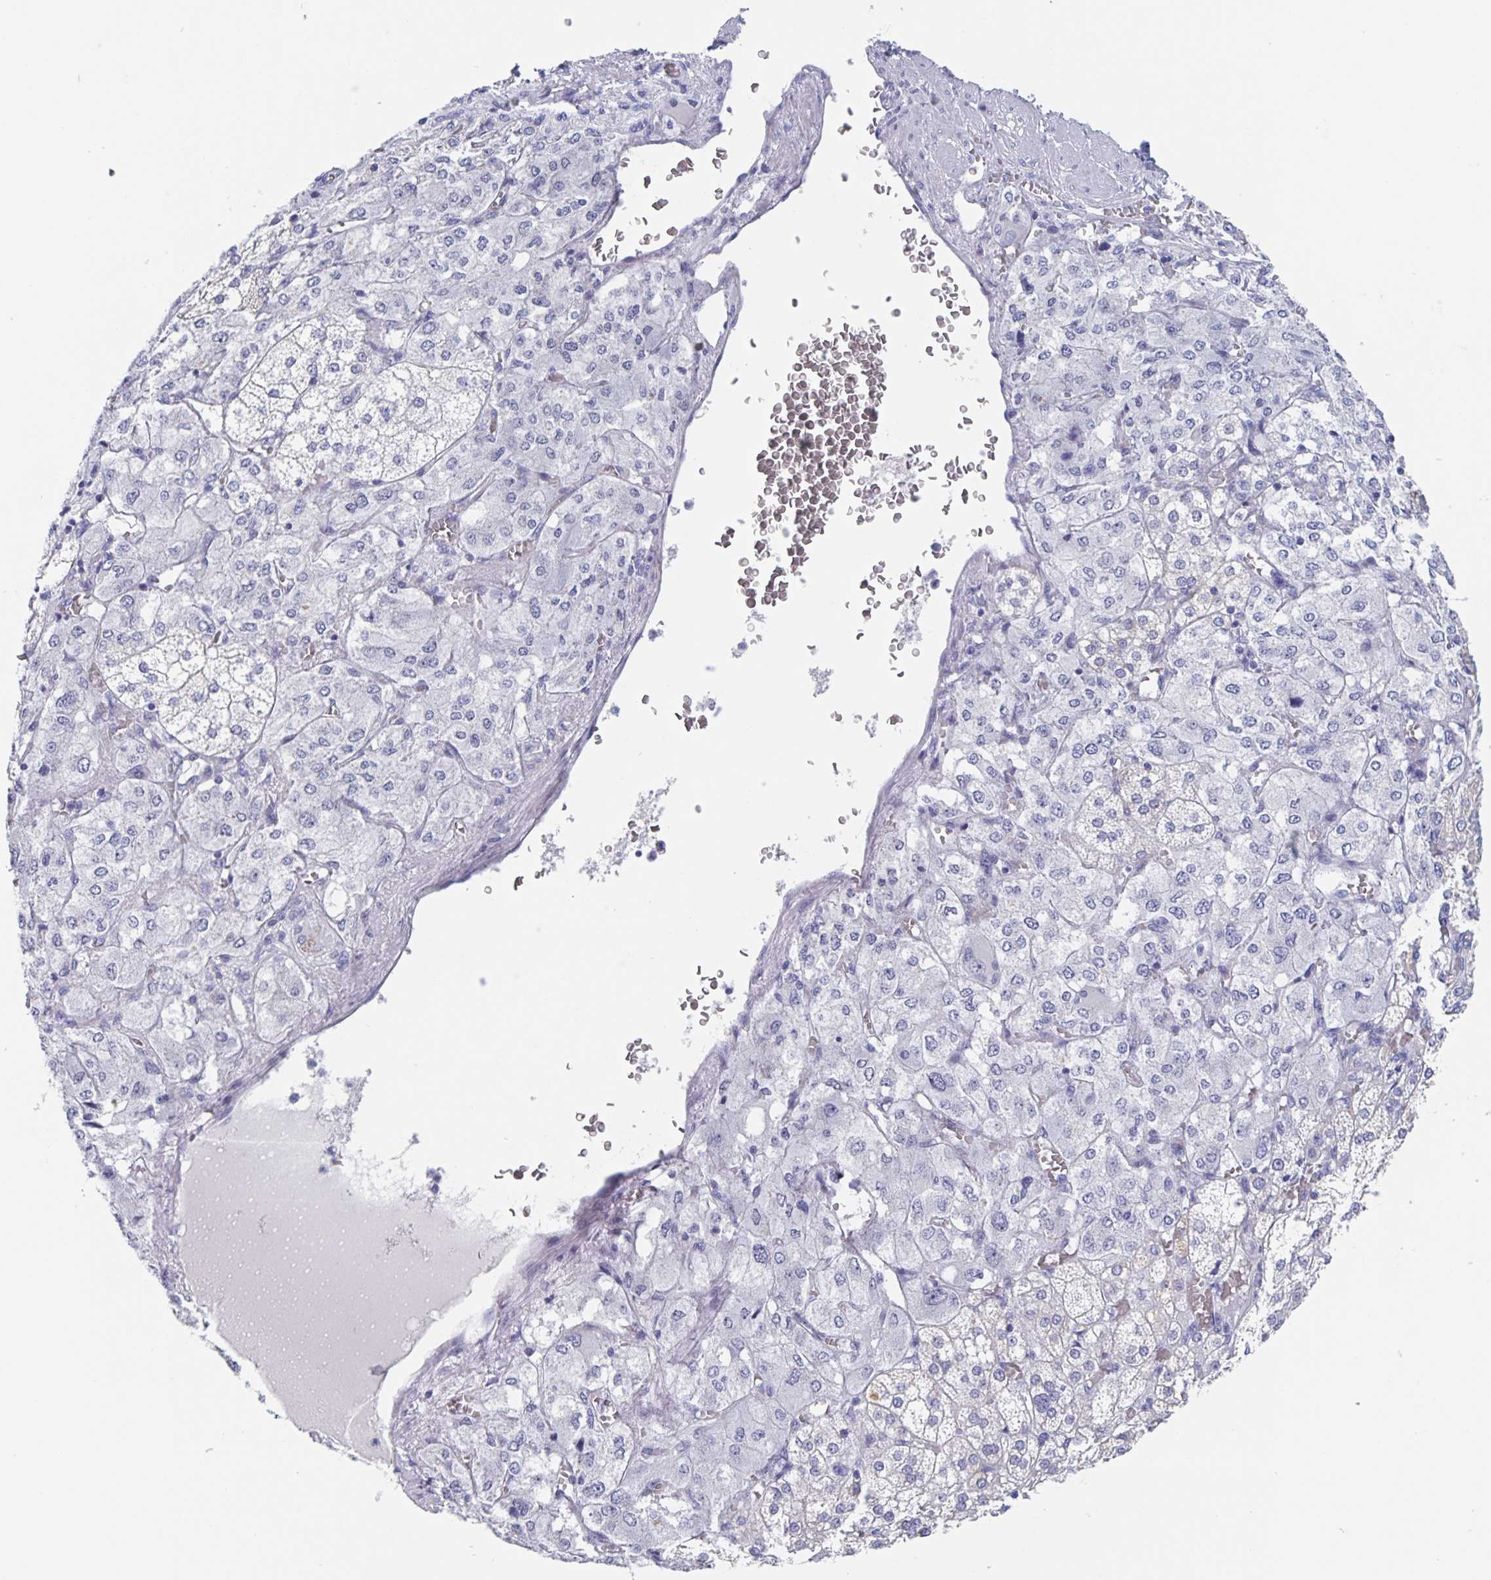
{"staining": {"intensity": "negative", "quantity": "none", "location": "none"}, "tissue": "adrenal gland", "cell_type": "Glandular cells", "image_type": "normal", "snomed": [{"axis": "morphology", "description": "Normal tissue, NOS"}, {"axis": "topography", "description": "Adrenal gland"}], "caption": "A micrograph of human adrenal gland is negative for staining in glandular cells. (Immunohistochemistry, brightfield microscopy, high magnification).", "gene": "DMBT1", "patient": {"sex": "female", "age": 60}}